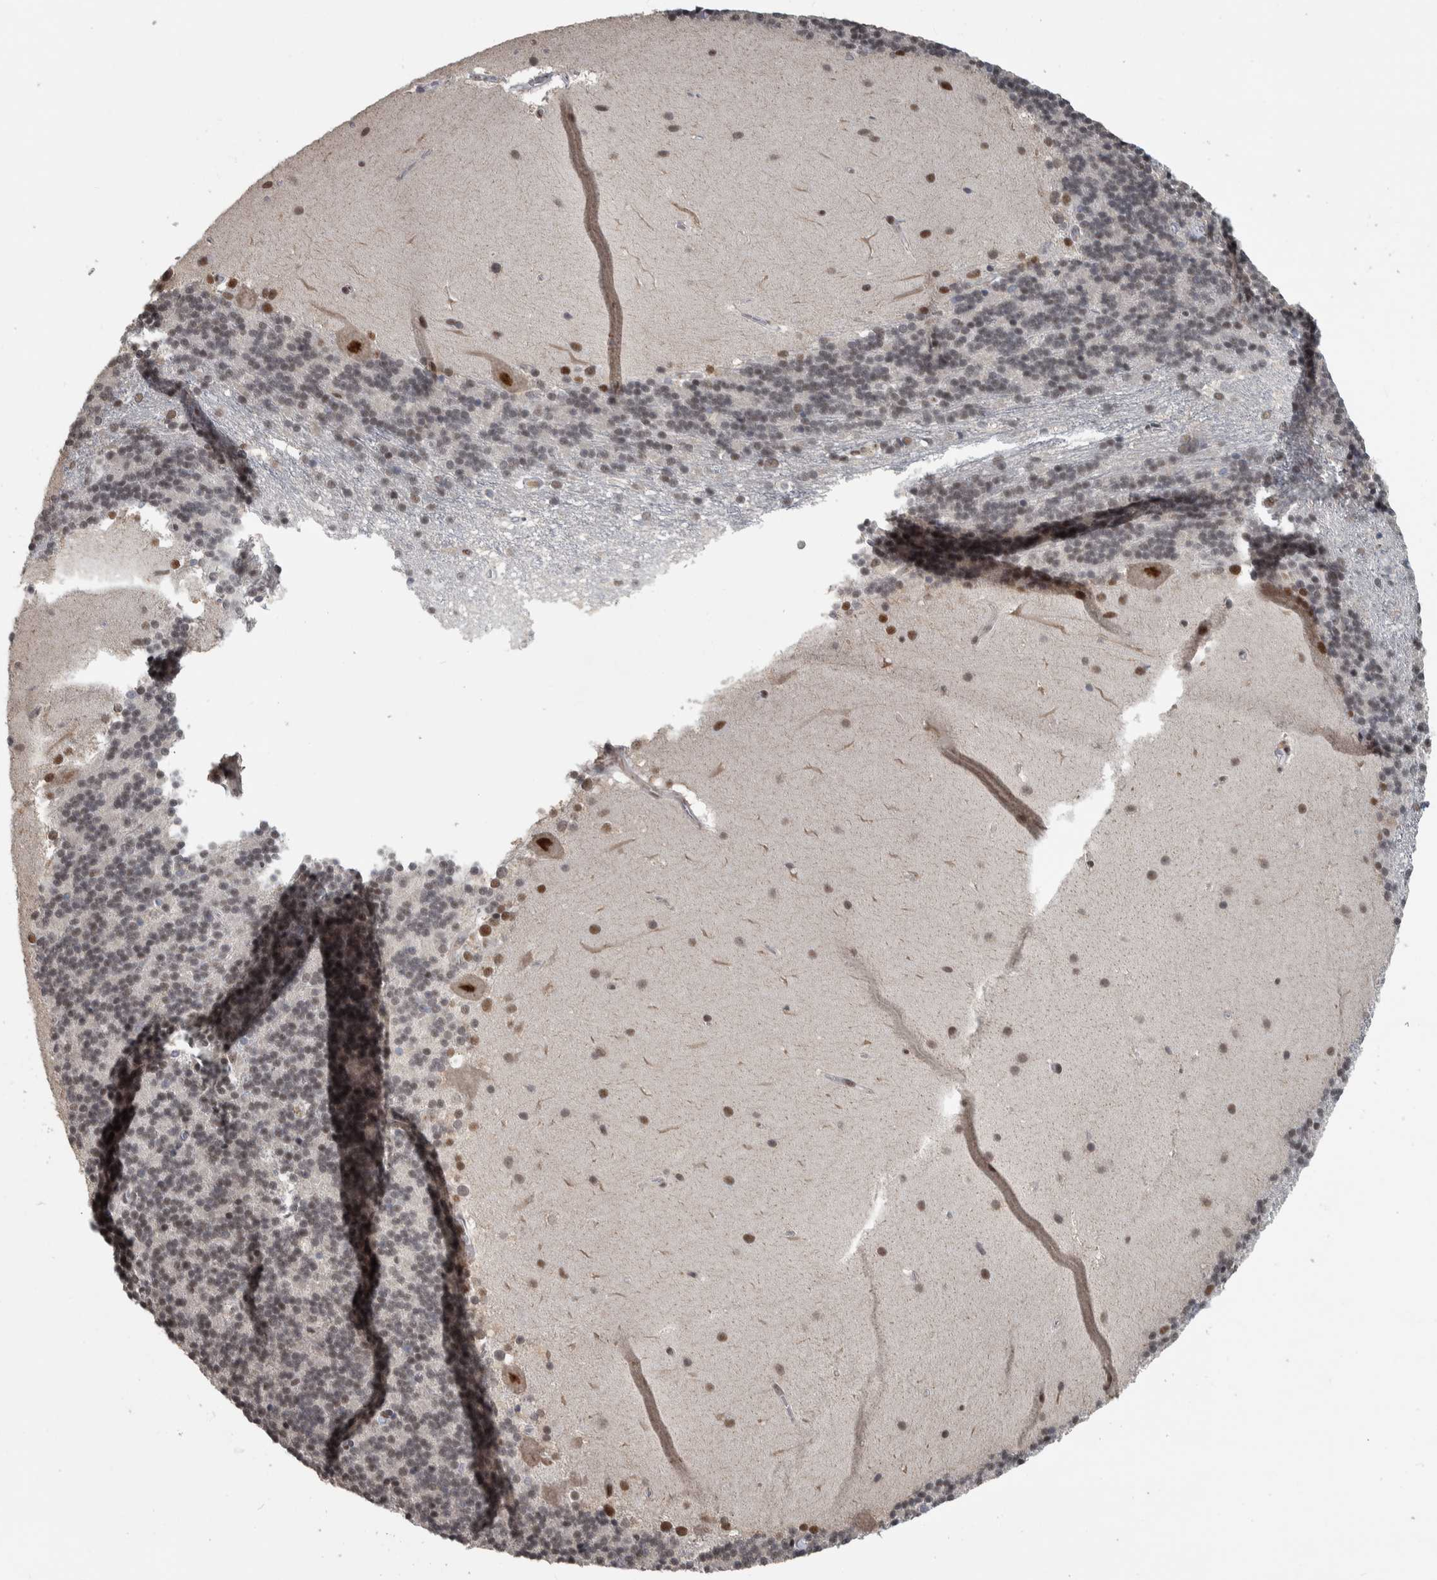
{"staining": {"intensity": "weak", "quantity": "25%-75%", "location": "nuclear"}, "tissue": "cerebellum", "cell_type": "Cells in granular layer", "image_type": "normal", "snomed": [{"axis": "morphology", "description": "Normal tissue, NOS"}, {"axis": "topography", "description": "Cerebellum"}], "caption": "A low amount of weak nuclear staining is identified in approximately 25%-75% of cells in granular layer in unremarkable cerebellum. The staining is performed using DAB brown chromogen to label protein expression. The nuclei are counter-stained blue using hematoxylin.", "gene": "DDX42", "patient": {"sex": "female", "age": 19}}